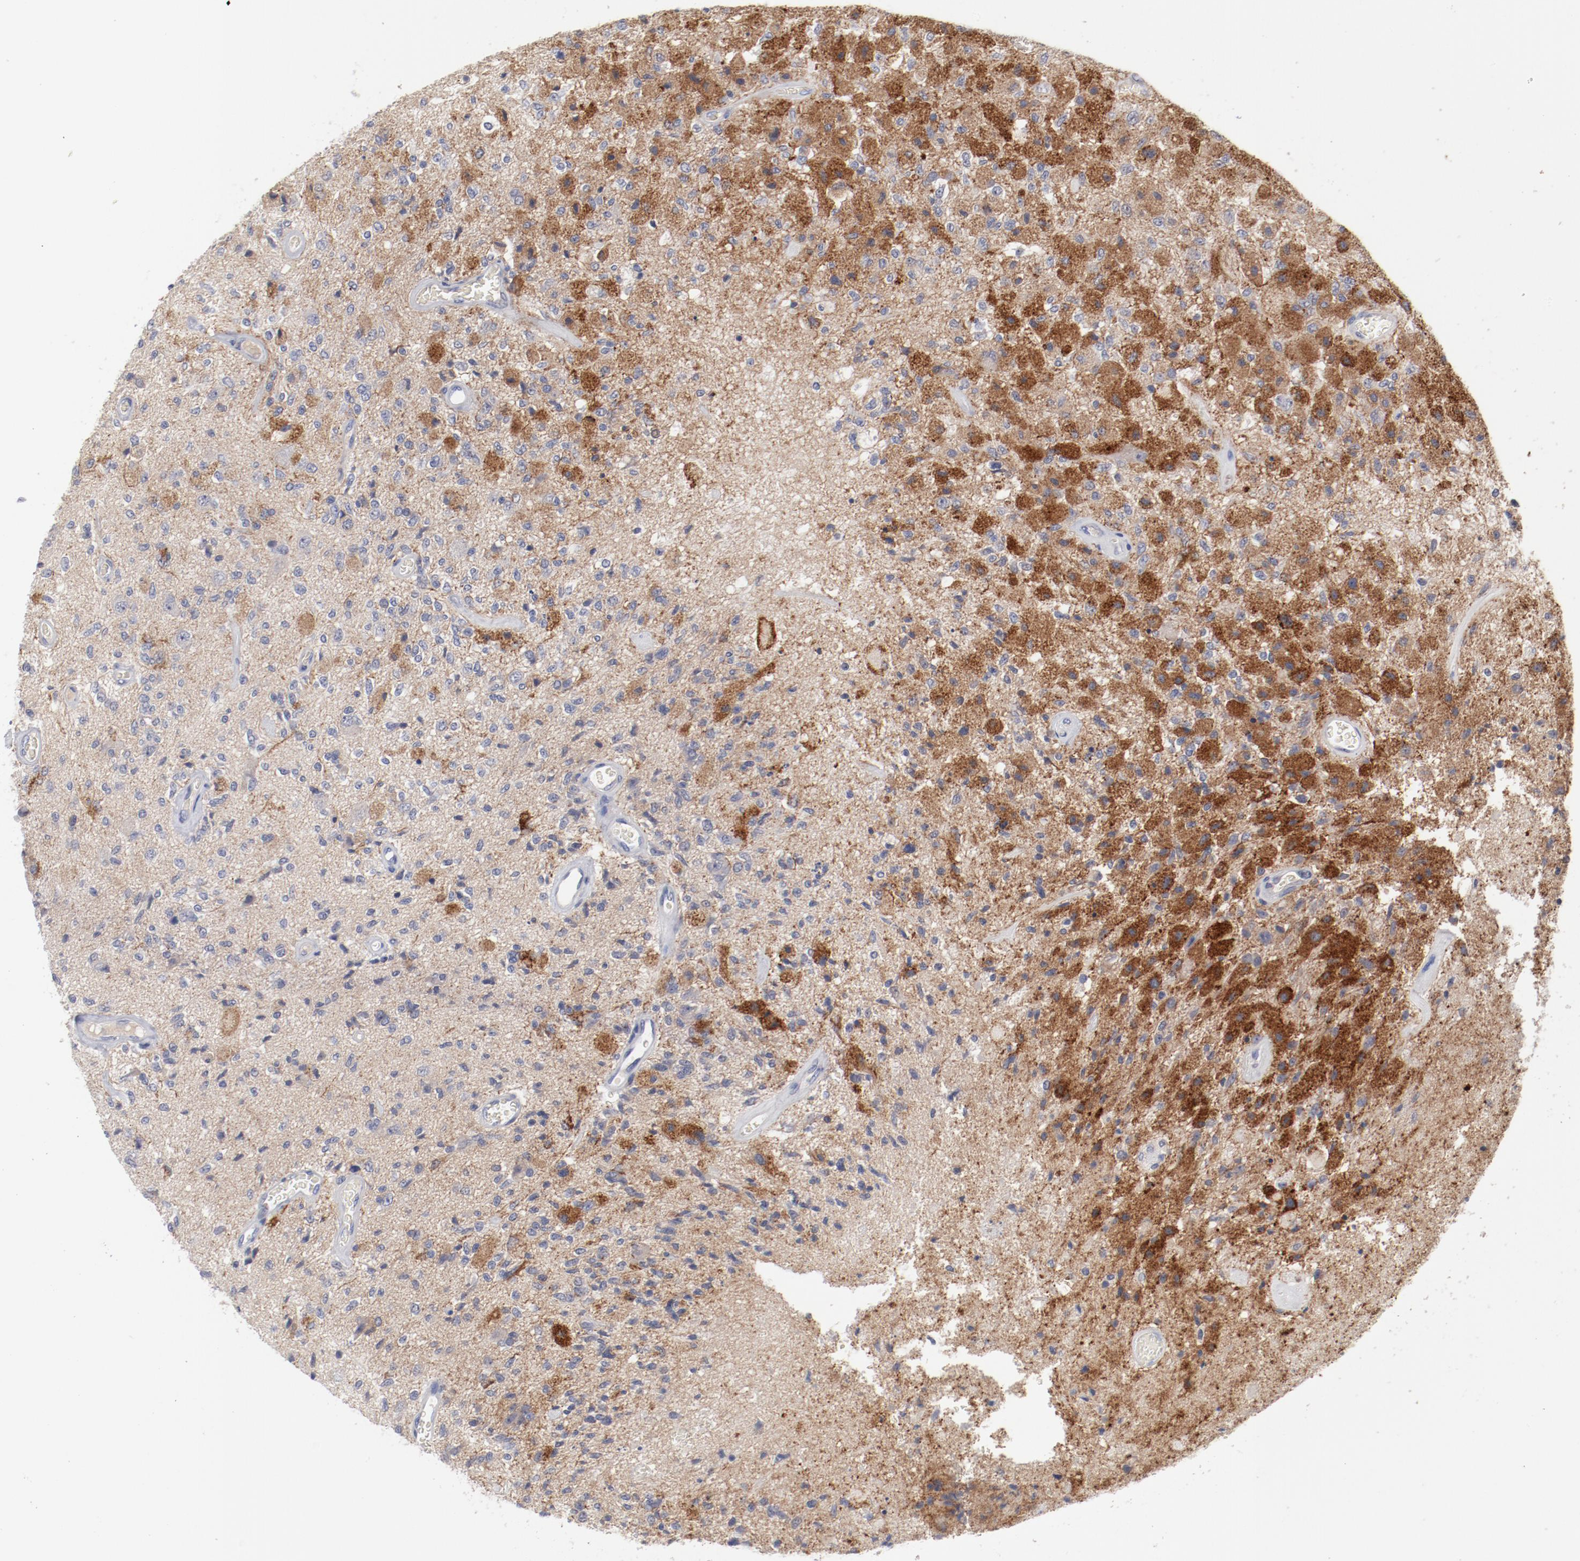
{"staining": {"intensity": "strong", "quantity": "25%-75%", "location": "cytoplasmic/membranous"}, "tissue": "glioma", "cell_type": "Tumor cells", "image_type": "cancer", "snomed": [{"axis": "morphology", "description": "Normal tissue, NOS"}, {"axis": "morphology", "description": "Glioma, malignant, High grade"}, {"axis": "topography", "description": "Cerebral cortex"}], "caption": "Protein staining exhibits strong cytoplasmic/membranous staining in about 25%-75% of tumor cells in glioma. The staining was performed using DAB to visualize the protein expression in brown, while the nuclei were stained in blue with hematoxylin (Magnification: 20x).", "gene": "SH3BGR", "patient": {"sex": "male", "age": 77}}